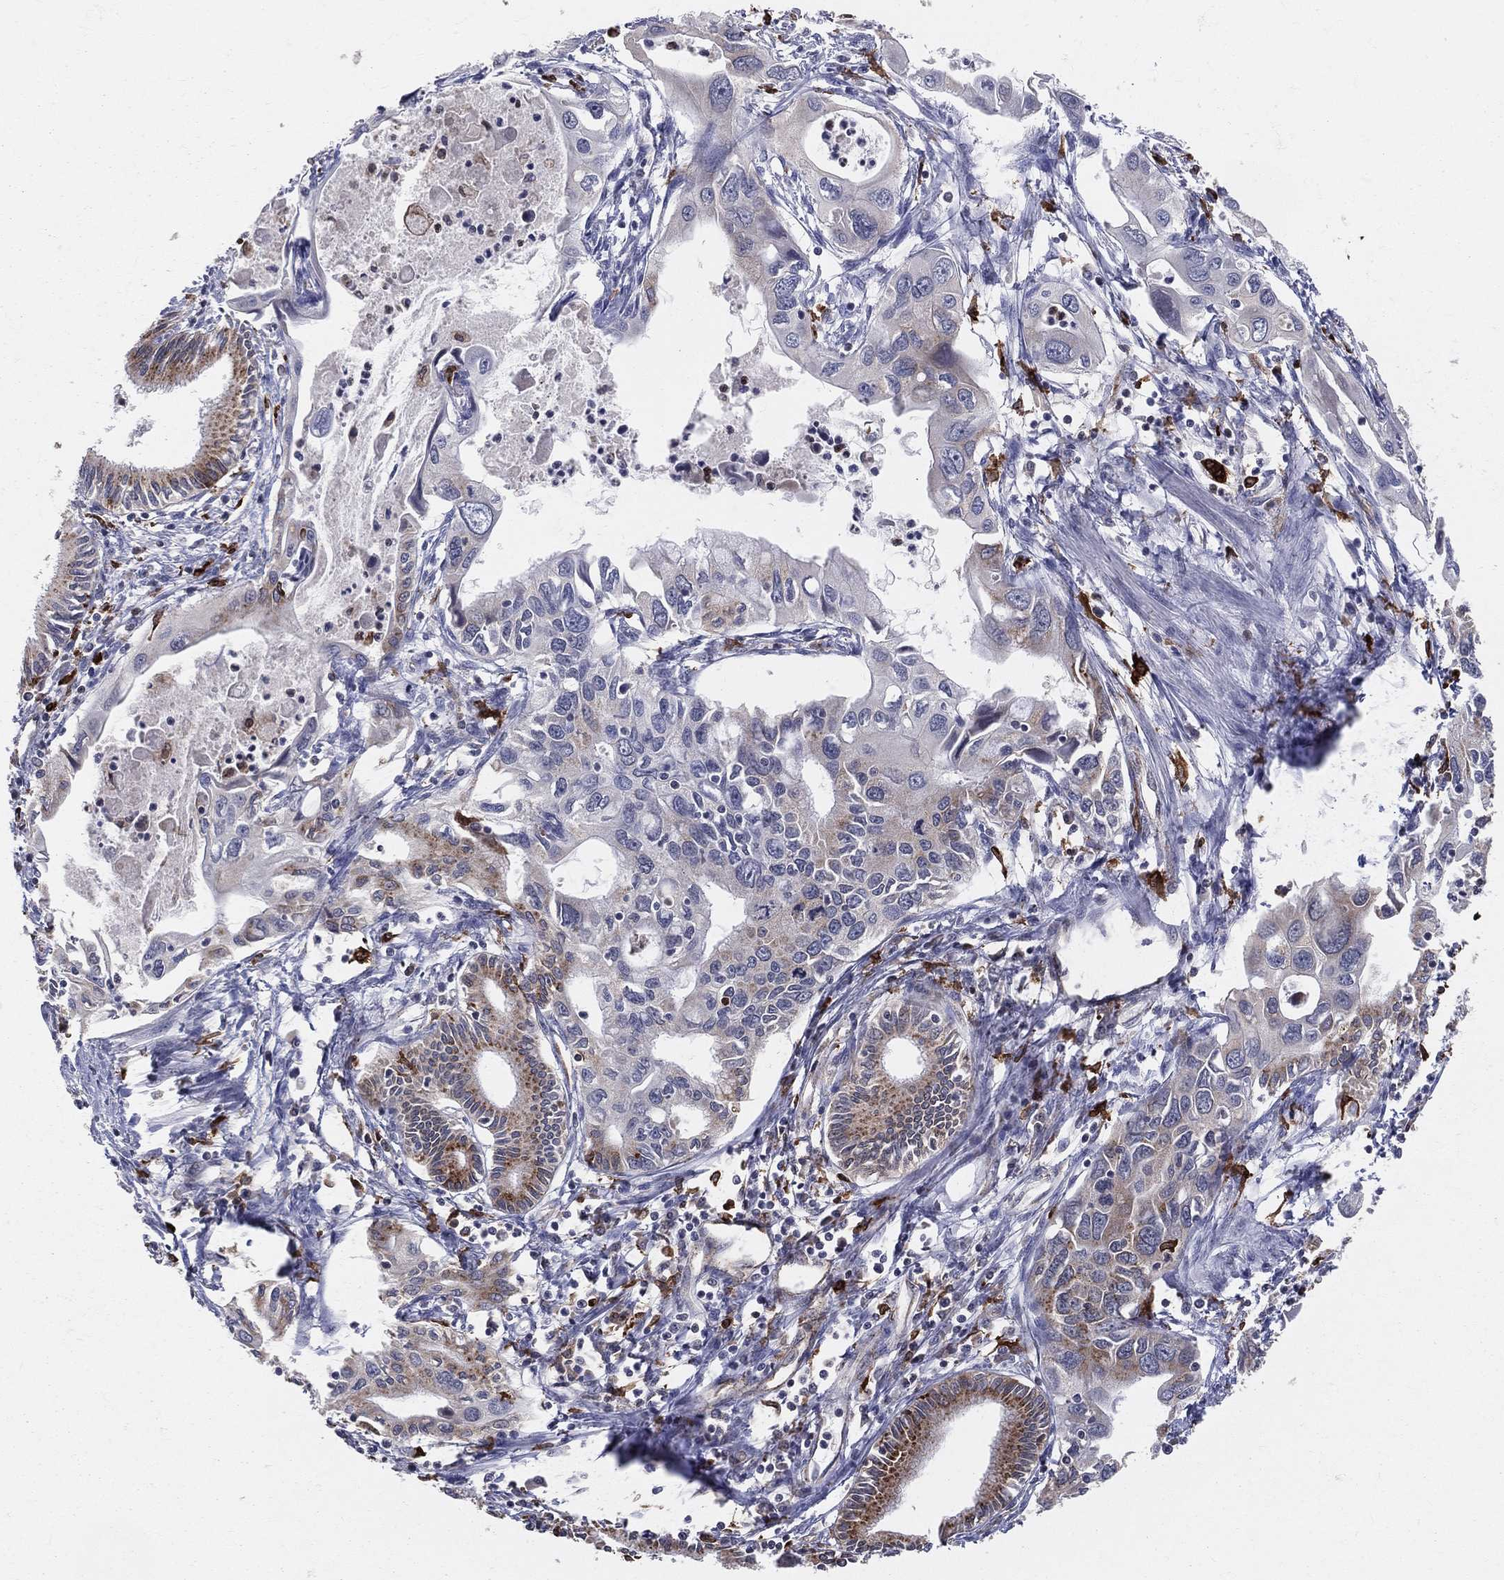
{"staining": {"intensity": "moderate", "quantity": "<25%", "location": "cytoplasmic/membranous"}, "tissue": "pancreatic cancer", "cell_type": "Tumor cells", "image_type": "cancer", "snomed": [{"axis": "morphology", "description": "Adenocarcinoma, NOS"}, {"axis": "topography", "description": "Pancreas"}], "caption": "The photomicrograph displays staining of pancreatic adenocarcinoma, revealing moderate cytoplasmic/membranous protein positivity (brown color) within tumor cells. The protein of interest is shown in brown color, while the nuclei are stained blue.", "gene": "CD74", "patient": {"sex": "male", "age": 60}}